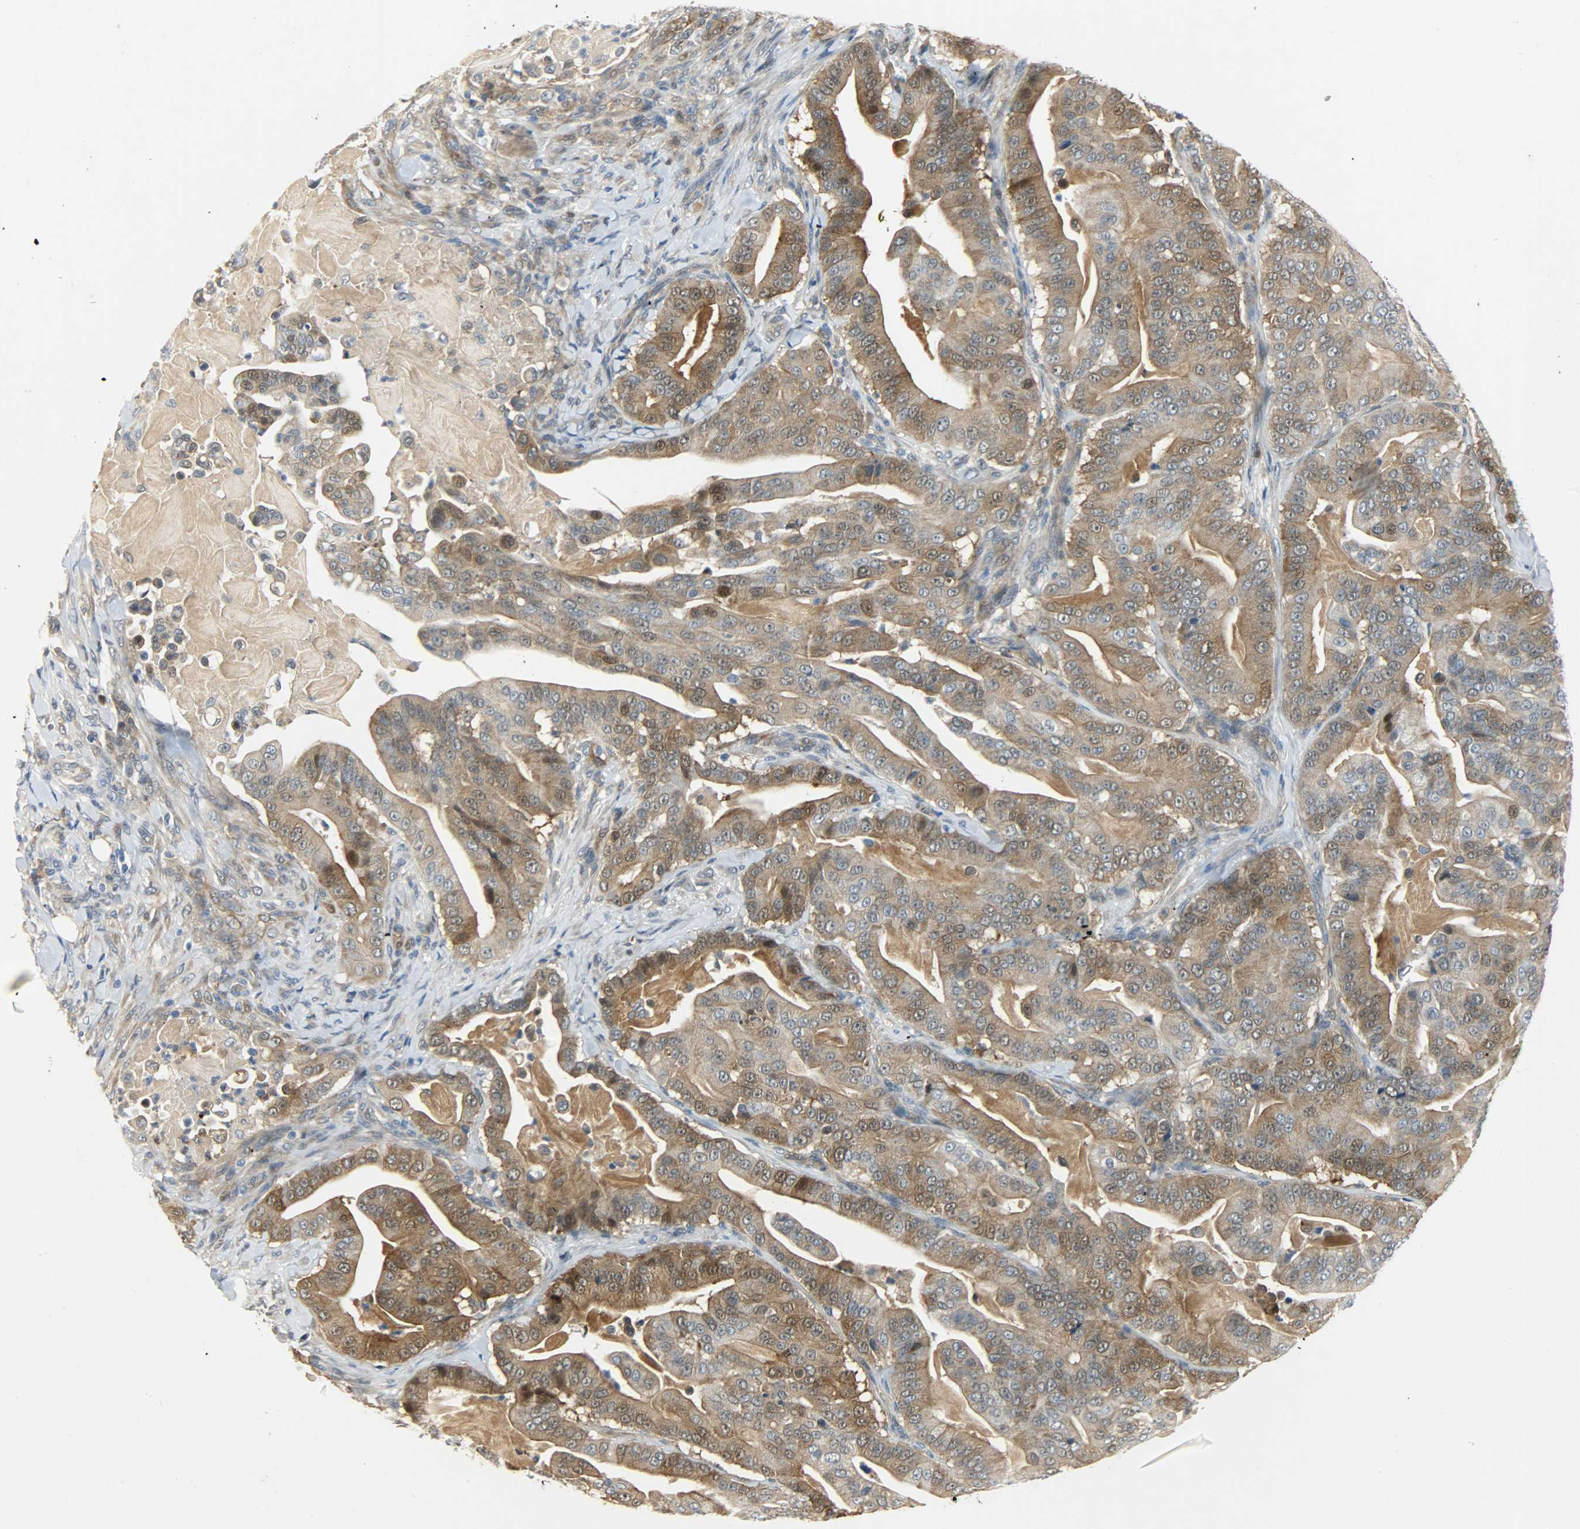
{"staining": {"intensity": "moderate", "quantity": ">75%", "location": "cytoplasmic/membranous"}, "tissue": "pancreatic cancer", "cell_type": "Tumor cells", "image_type": "cancer", "snomed": [{"axis": "morphology", "description": "Adenocarcinoma, NOS"}, {"axis": "topography", "description": "Pancreas"}], "caption": "There is medium levels of moderate cytoplasmic/membranous staining in tumor cells of pancreatic cancer, as demonstrated by immunohistochemical staining (brown color).", "gene": "EIF4EBP1", "patient": {"sex": "male", "age": 63}}